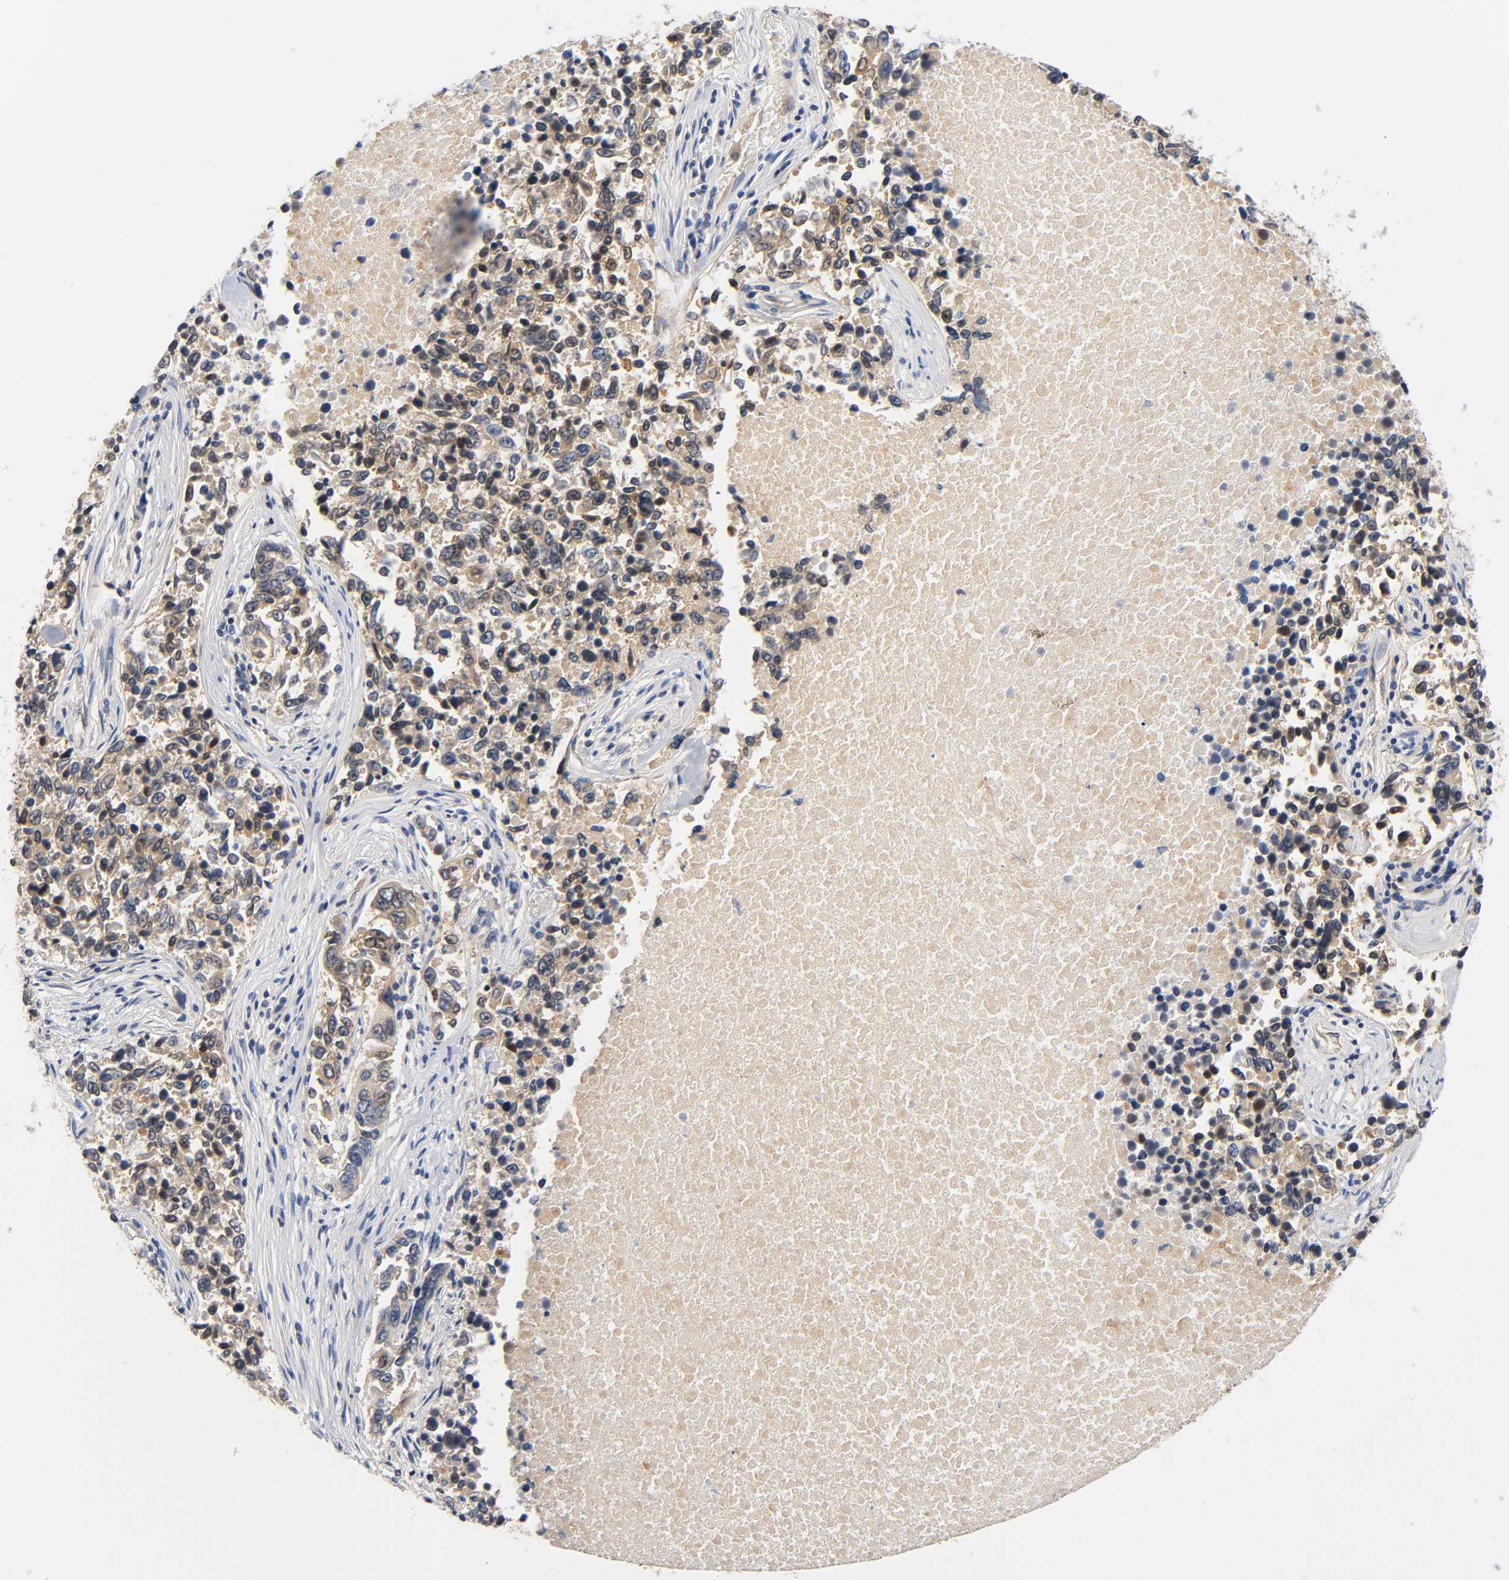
{"staining": {"intensity": "moderate", "quantity": ">75%", "location": "cytoplasmic/membranous,nuclear"}, "tissue": "lung cancer", "cell_type": "Tumor cells", "image_type": "cancer", "snomed": [{"axis": "morphology", "description": "Adenocarcinoma, NOS"}, {"axis": "topography", "description": "Lung"}], "caption": "Lung cancer (adenocarcinoma) tissue displays moderate cytoplasmic/membranous and nuclear positivity in about >75% of tumor cells, visualized by immunohistochemistry. Immunohistochemistry (ihc) stains the protein of interest in brown and the nuclei are stained blue.", "gene": "PRKAB1", "patient": {"sex": "male", "age": 84}}